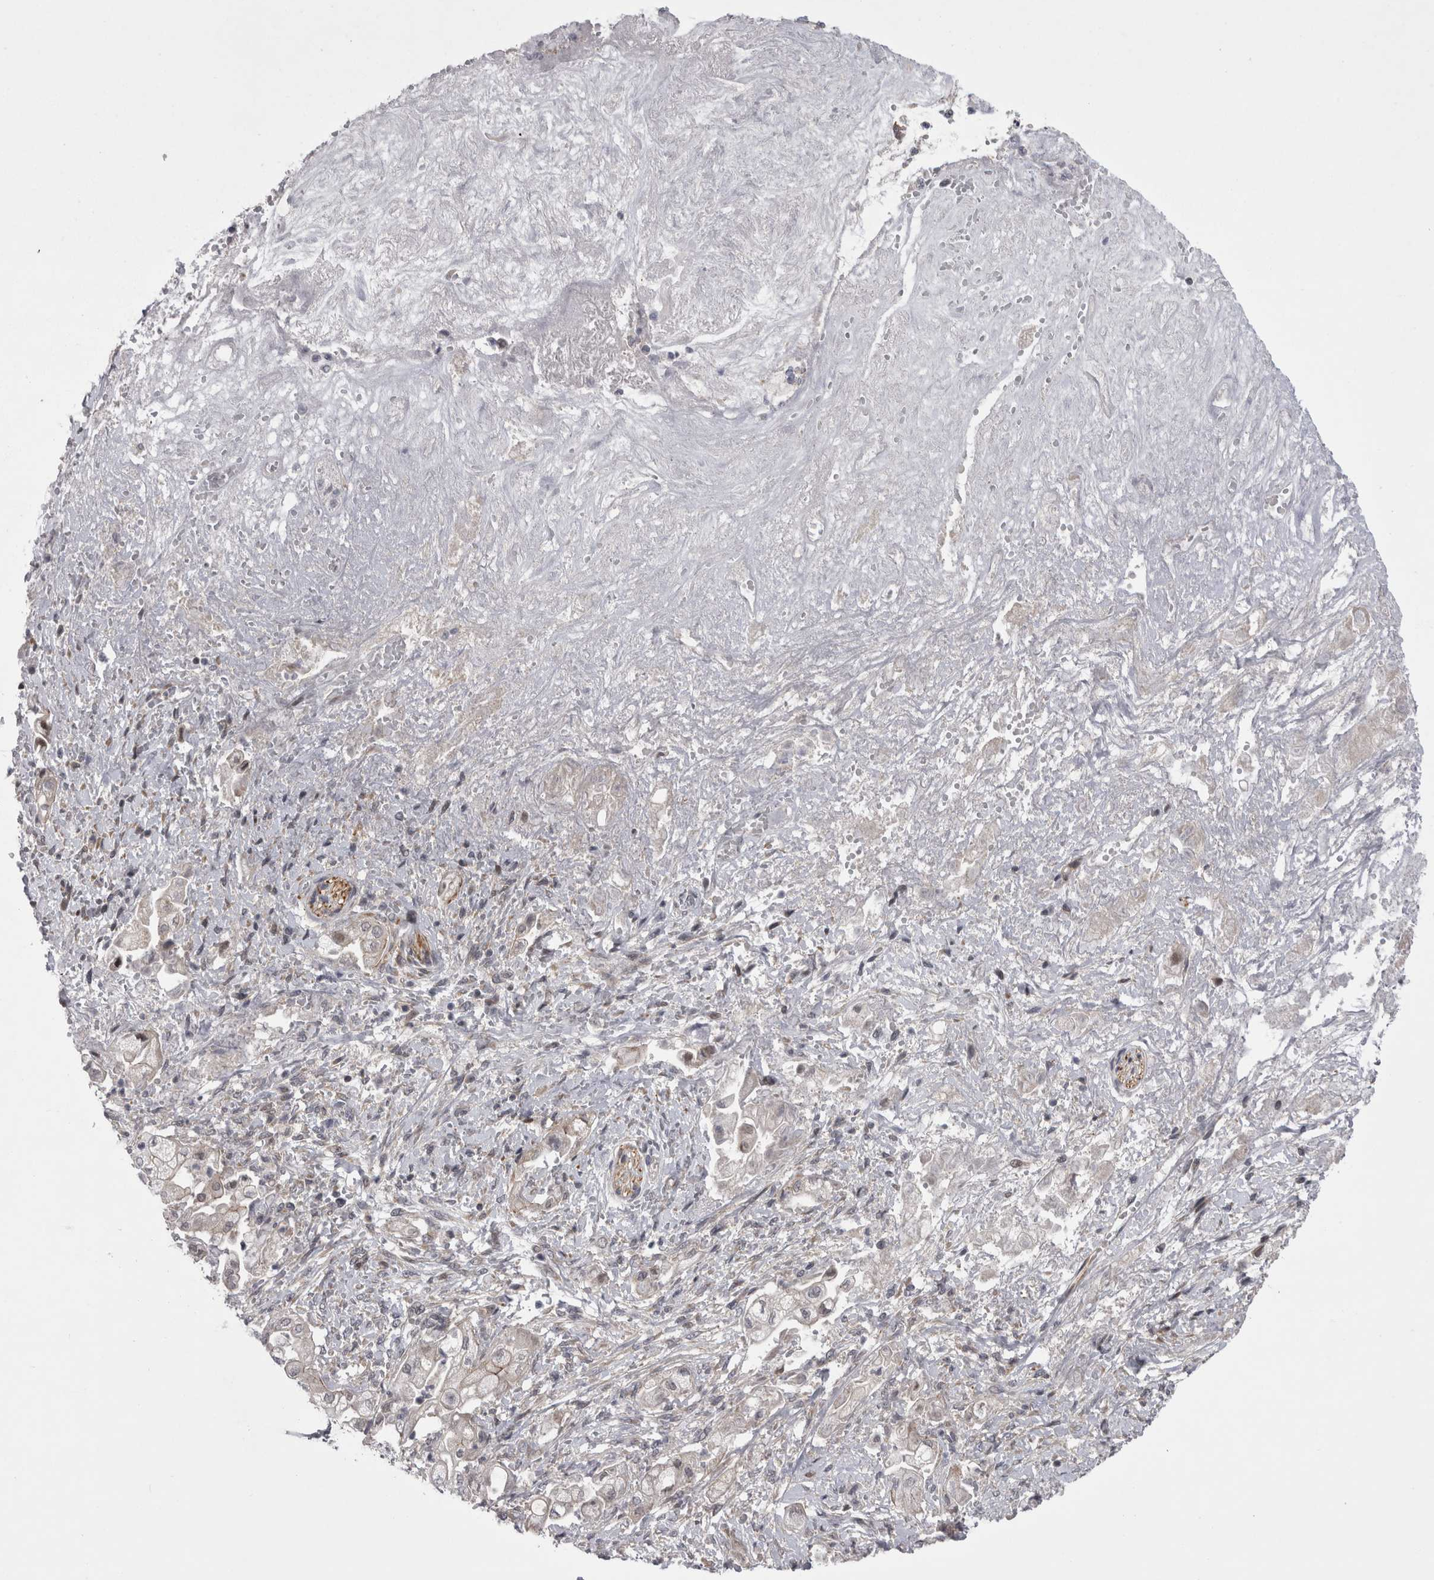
{"staining": {"intensity": "negative", "quantity": "none", "location": "none"}, "tissue": "pancreatic cancer", "cell_type": "Tumor cells", "image_type": "cancer", "snomed": [{"axis": "morphology", "description": "Adenocarcinoma, NOS"}, {"axis": "topography", "description": "Pancreas"}], "caption": "Immunohistochemical staining of pancreatic adenocarcinoma demonstrates no significant positivity in tumor cells.", "gene": "NENF", "patient": {"sex": "male", "age": 58}}